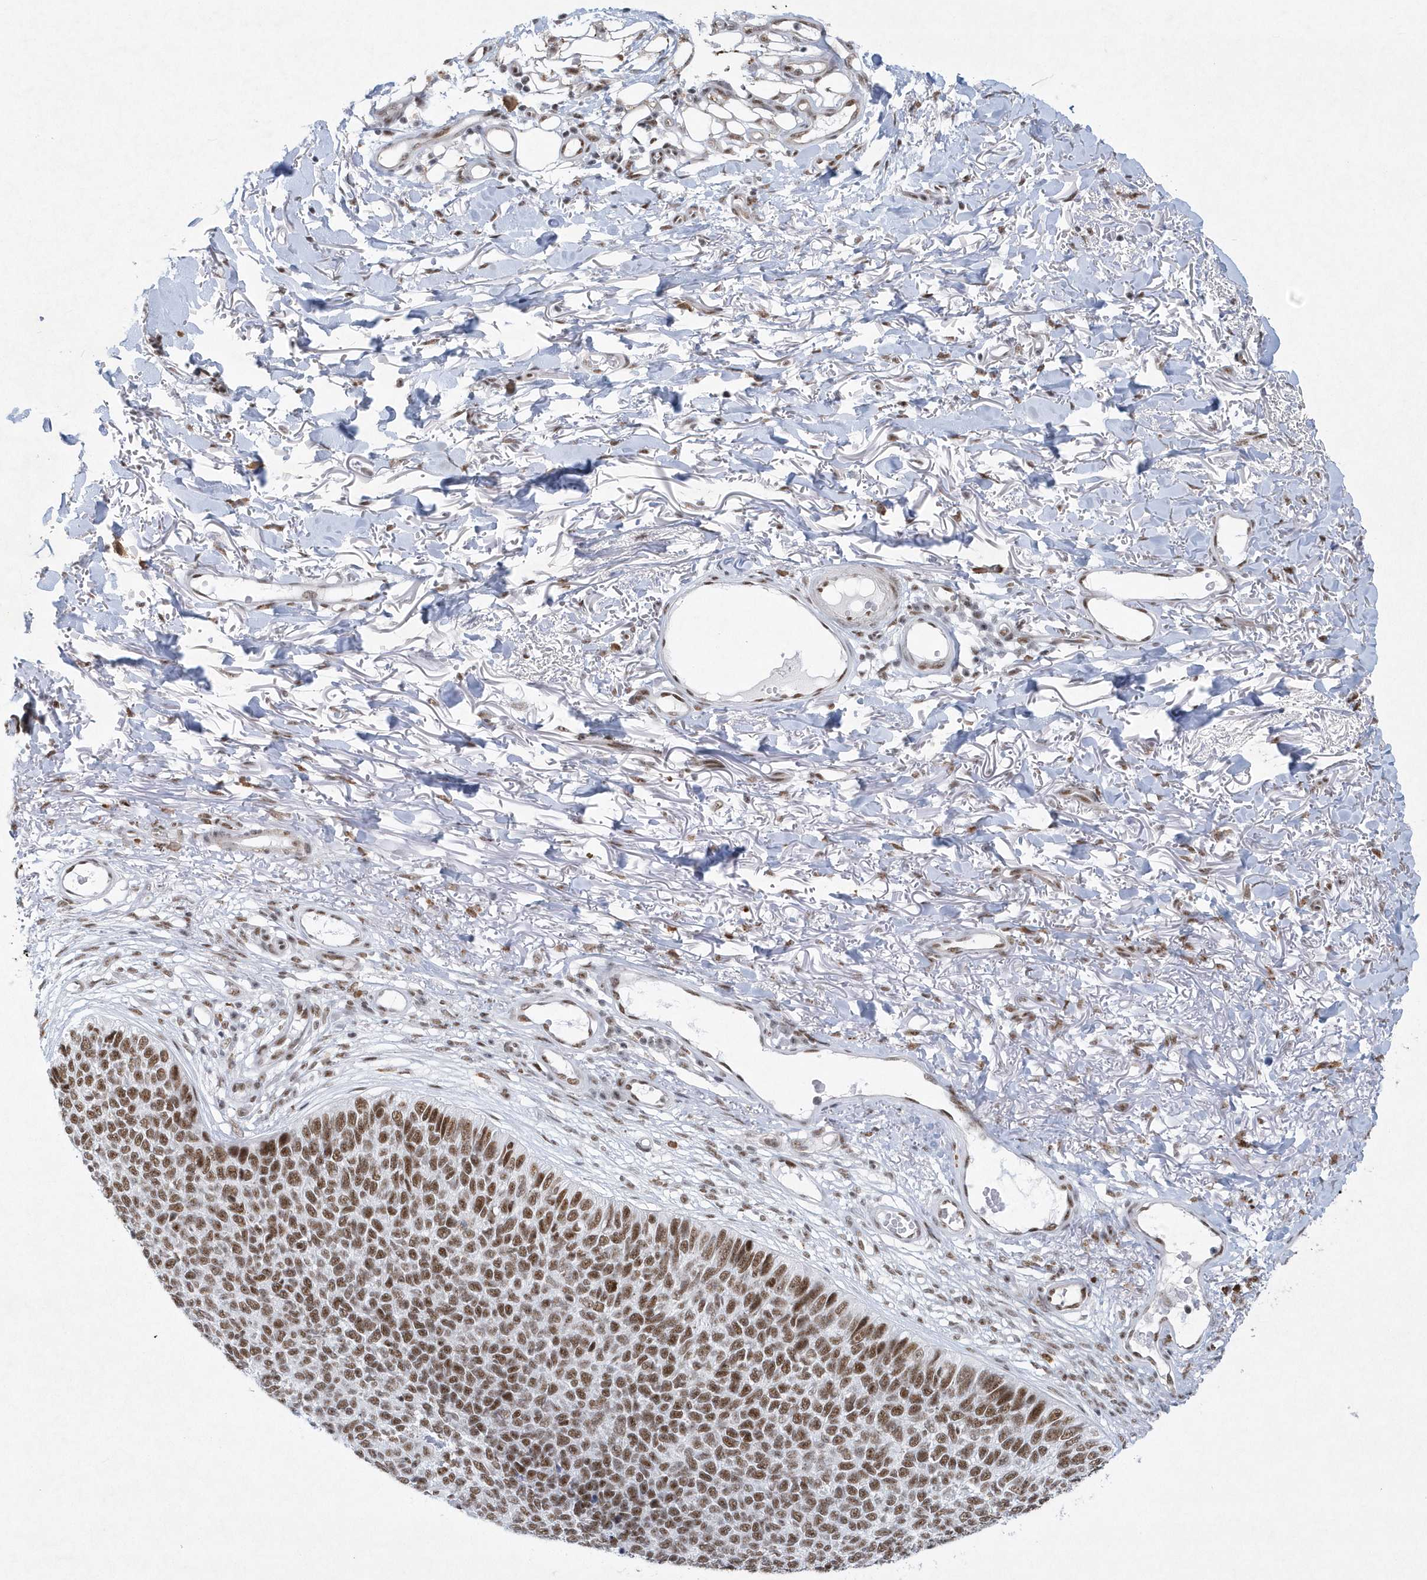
{"staining": {"intensity": "moderate", "quantity": ">75%", "location": "nuclear"}, "tissue": "skin cancer", "cell_type": "Tumor cells", "image_type": "cancer", "snomed": [{"axis": "morphology", "description": "Basal cell carcinoma"}, {"axis": "topography", "description": "Skin"}], "caption": "Immunohistochemical staining of human skin cancer (basal cell carcinoma) exhibits moderate nuclear protein staining in approximately >75% of tumor cells.", "gene": "DCLRE1A", "patient": {"sex": "female", "age": 84}}